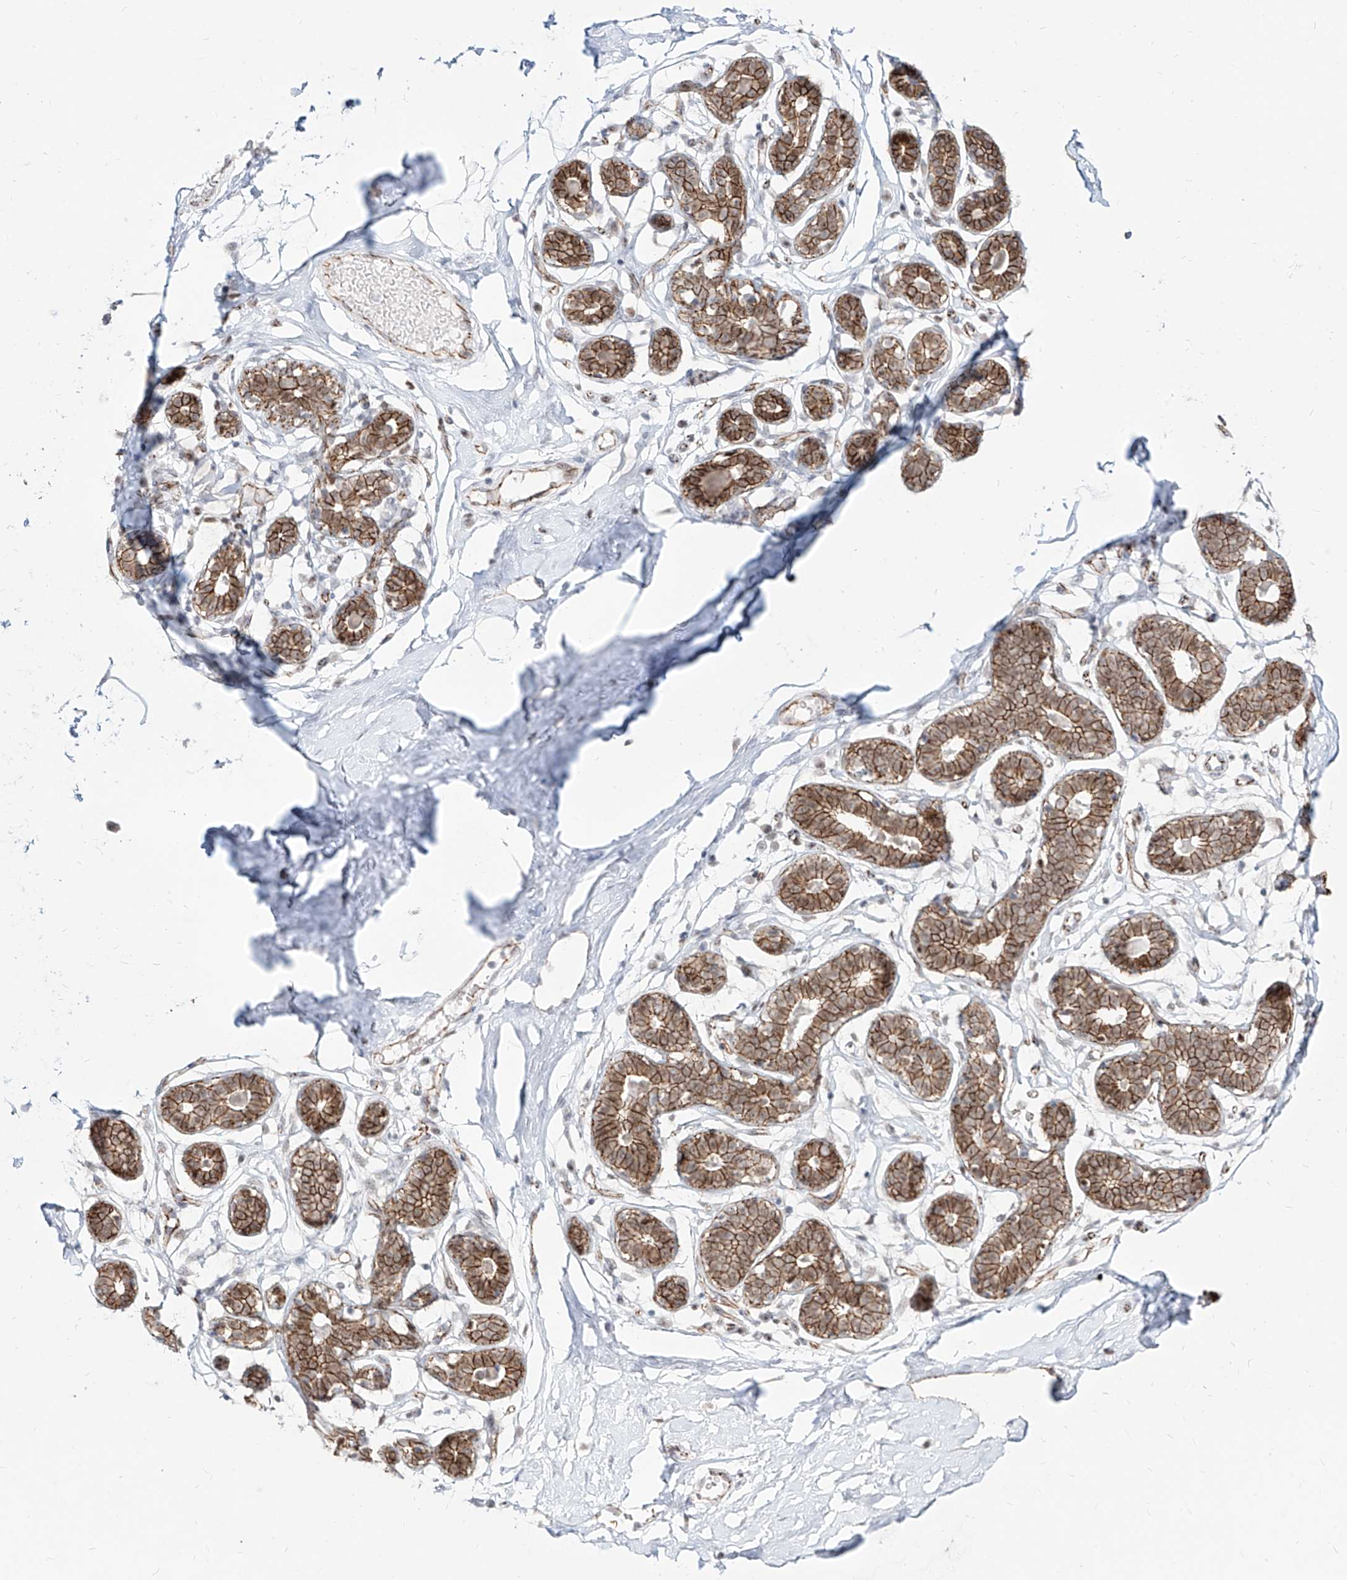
{"staining": {"intensity": "negative", "quantity": "none", "location": "none"}, "tissue": "breast", "cell_type": "Adipocytes", "image_type": "normal", "snomed": [{"axis": "morphology", "description": "Normal tissue, NOS"}, {"axis": "topography", "description": "Breast"}], "caption": "DAB (3,3'-diaminobenzidine) immunohistochemical staining of normal breast displays no significant positivity in adipocytes. Brightfield microscopy of immunohistochemistry stained with DAB (3,3'-diaminobenzidine) (brown) and hematoxylin (blue), captured at high magnification.", "gene": "ZNF710", "patient": {"sex": "female", "age": 23}}